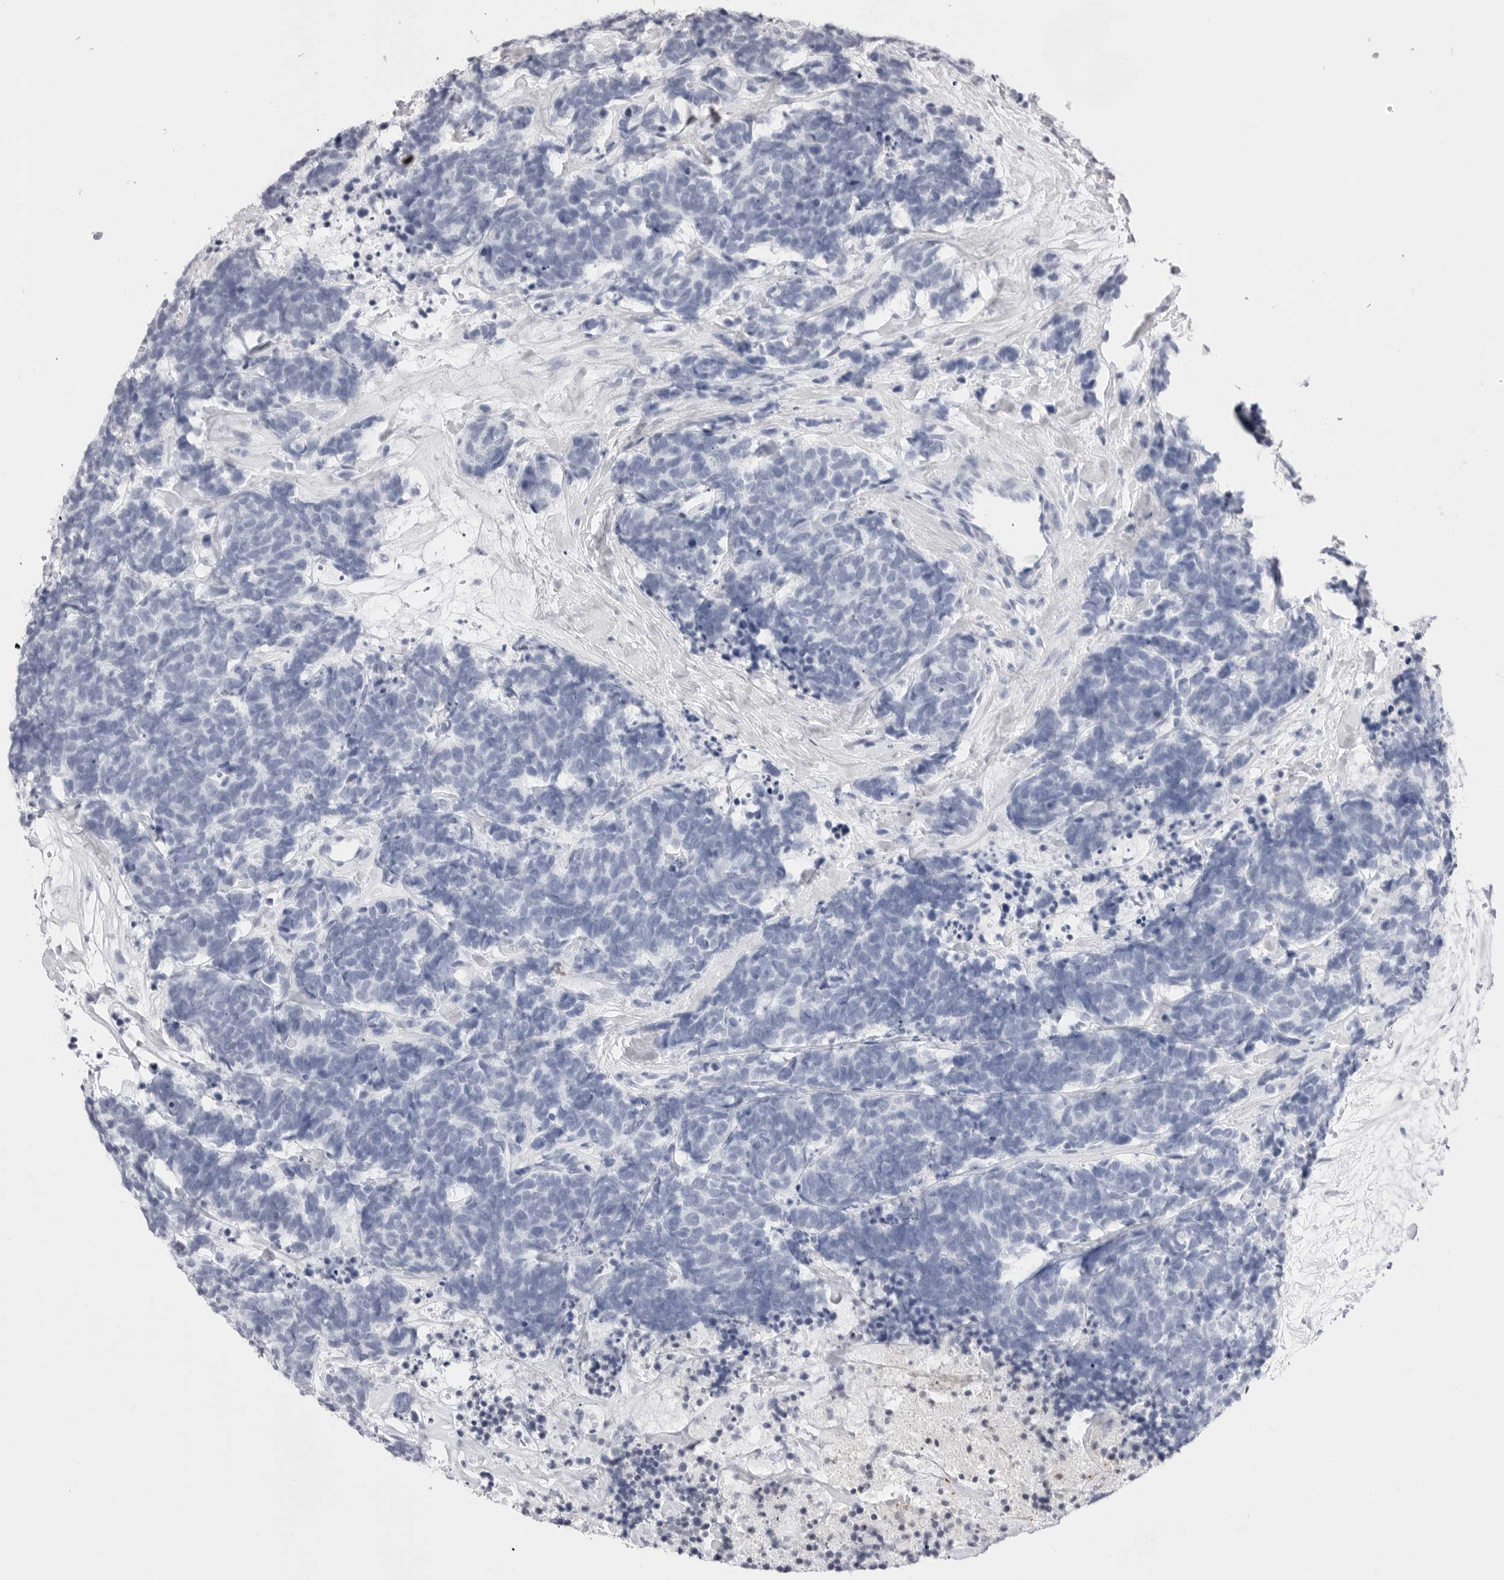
{"staining": {"intensity": "negative", "quantity": "none", "location": "none"}, "tissue": "carcinoid", "cell_type": "Tumor cells", "image_type": "cancer", "snomed": [{"axis": "morphology", "description": "Carcinoma, NOS"}, {"axis": "morphology", "description": "Carcinoid, malignant, NOS"}, {"axis": "topography", "description": "Urinary bladder"}], "caption": "Immunohistochemistry image of neoplastic tissue: human carcinoid stained with DAB demonstrates no significant protein staining in tumor cells.", "gene": "TSSK1B", "patient": {"sex": "male", "age": 57}}